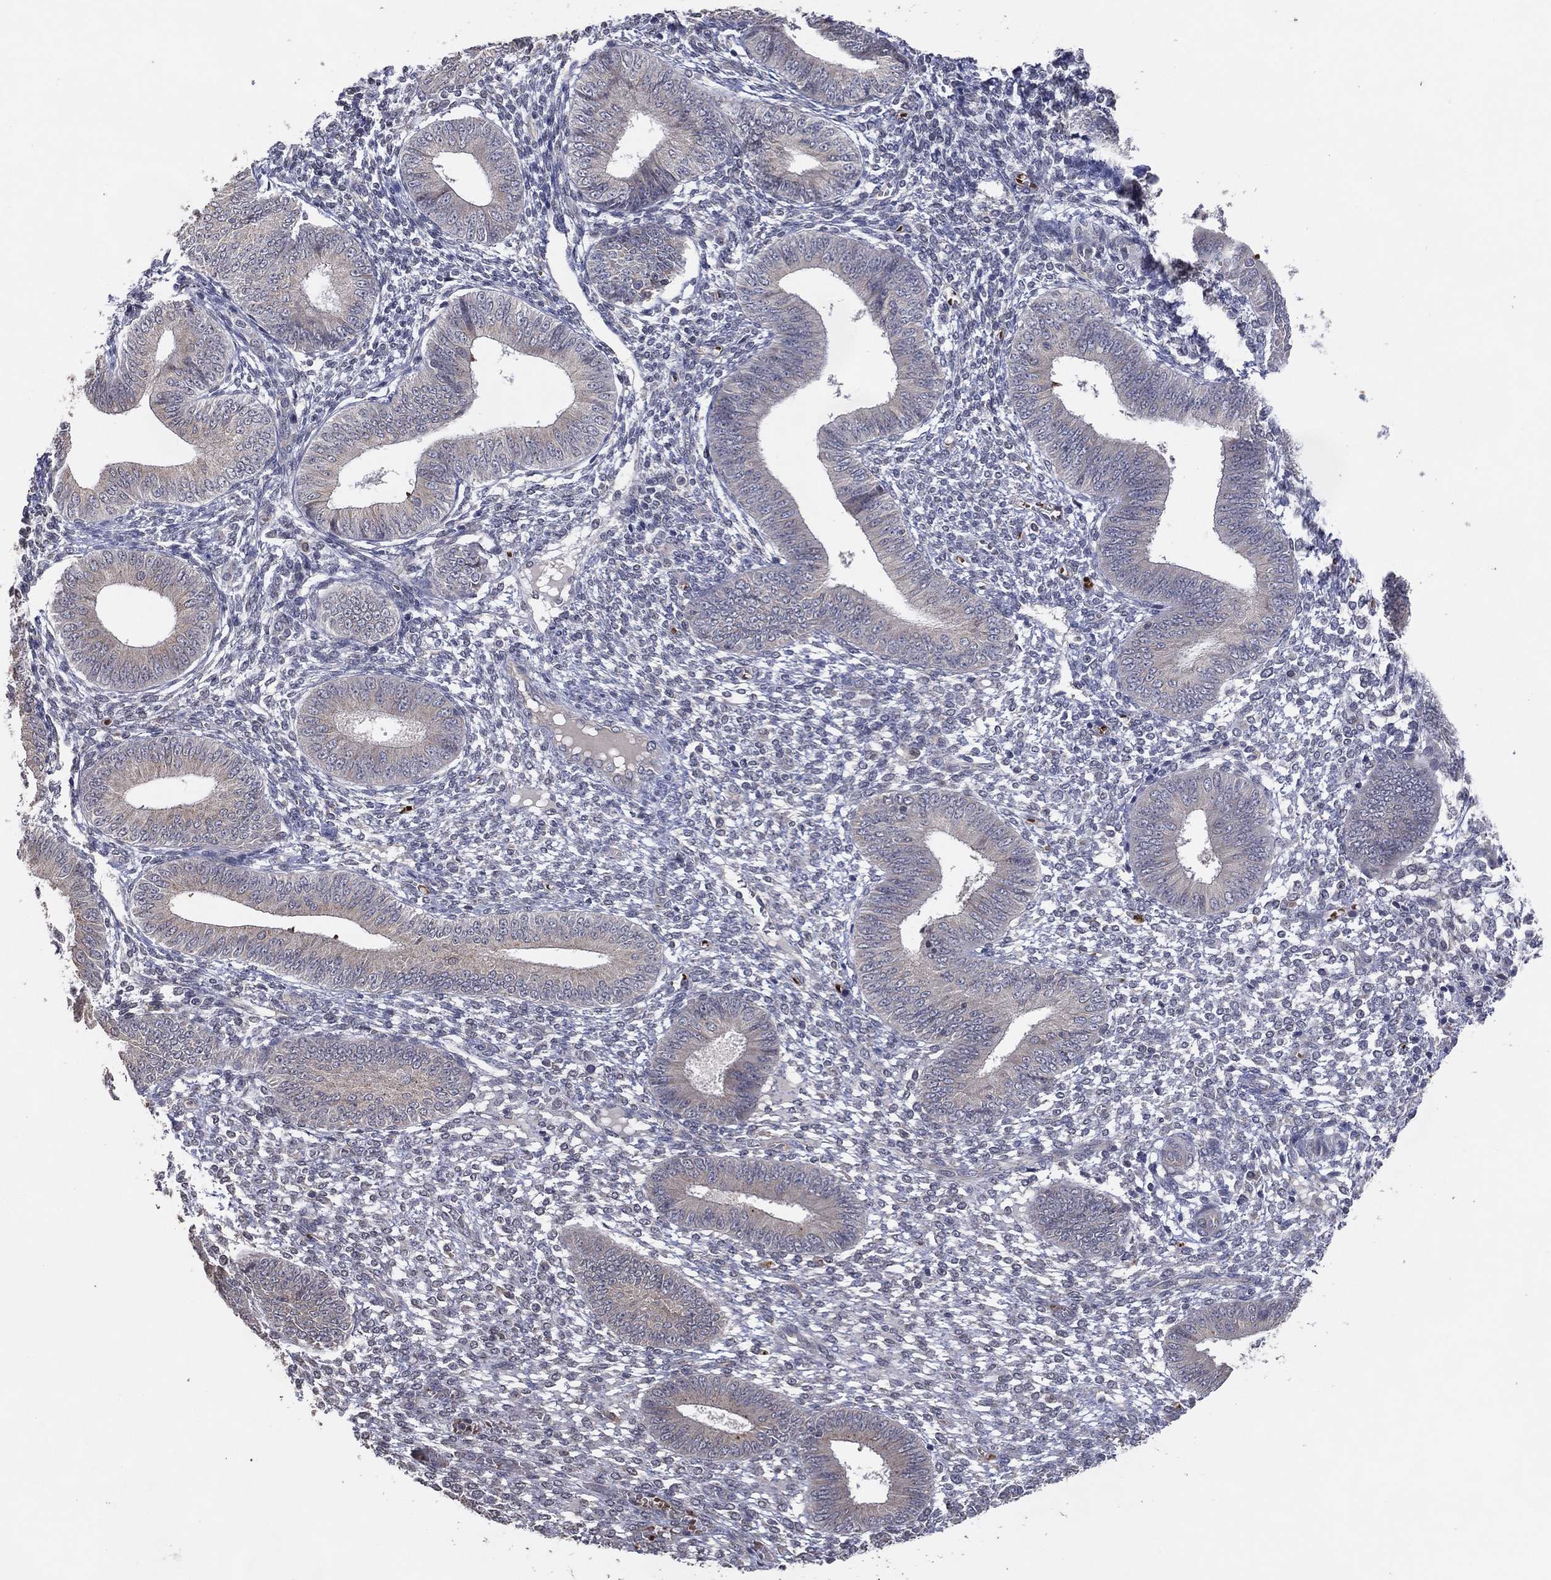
{"staining": {"intensity": "negative", "quantity": "none", "location": "none"}, "tissue": "endometrium", "cell_type": "Cells in endometrial stroma", "image_type": "normal", "snomed": [{"axis": "morphology", "description": "Normal tissue, NOS"}, {"axis": "topography", "description": "Endometrium"}], "caption": "IHC image of unremarkable endometrium stained for a protein (brown), which exhibits no expression in cells in endometrial stroma.", "gene": "DNAH7", "patient": {"sex": "female", "age": 42}}